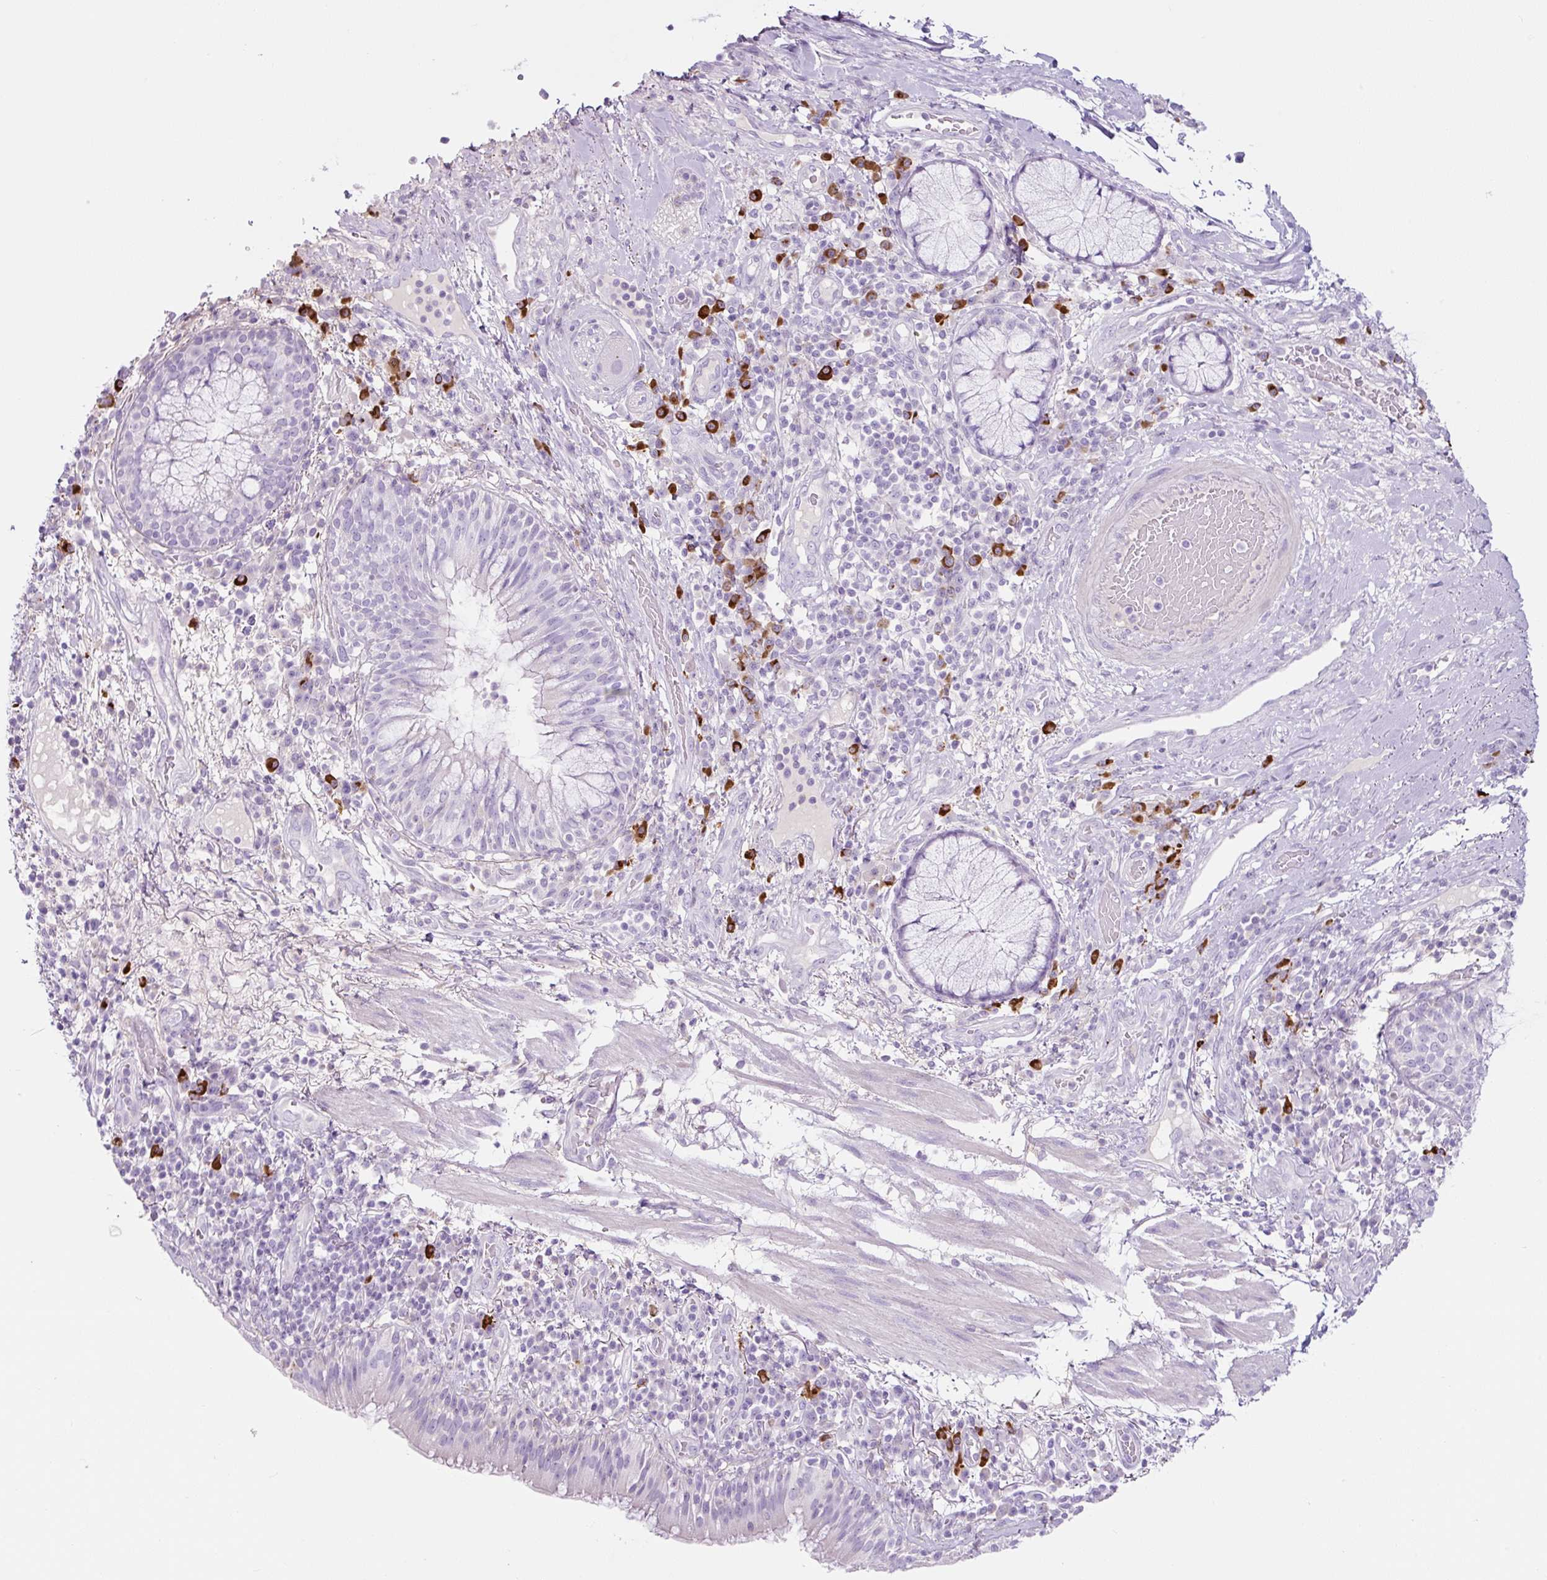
{"staining": {"intensity": "negative", "quantity": "none", "location": "none"}, "tissue": "bronchus", "cell_type": "Respiratory epithelial cells", "image_type": "normal", "snomed": [{"axis": "morphology", "description": "Normal tissue, NOS"}, {"axis": "topography", "description": "Cartilage tissue"}, {"axis": "topography", "description": "Bronchus"}], "caption": "High power microscopy micrograph of an immunohistochemistry histopathology image of normal bronchus, revealing no significant staining in respiratory epithelial cells. (Stains: DAB immunohistochemistry (IHC) with hematoxylin counter stain, Microscopy: brightfield microscopy at high magnification).", "gene": "RNF212B", "patient": {"sex": "male", "age": 56}}